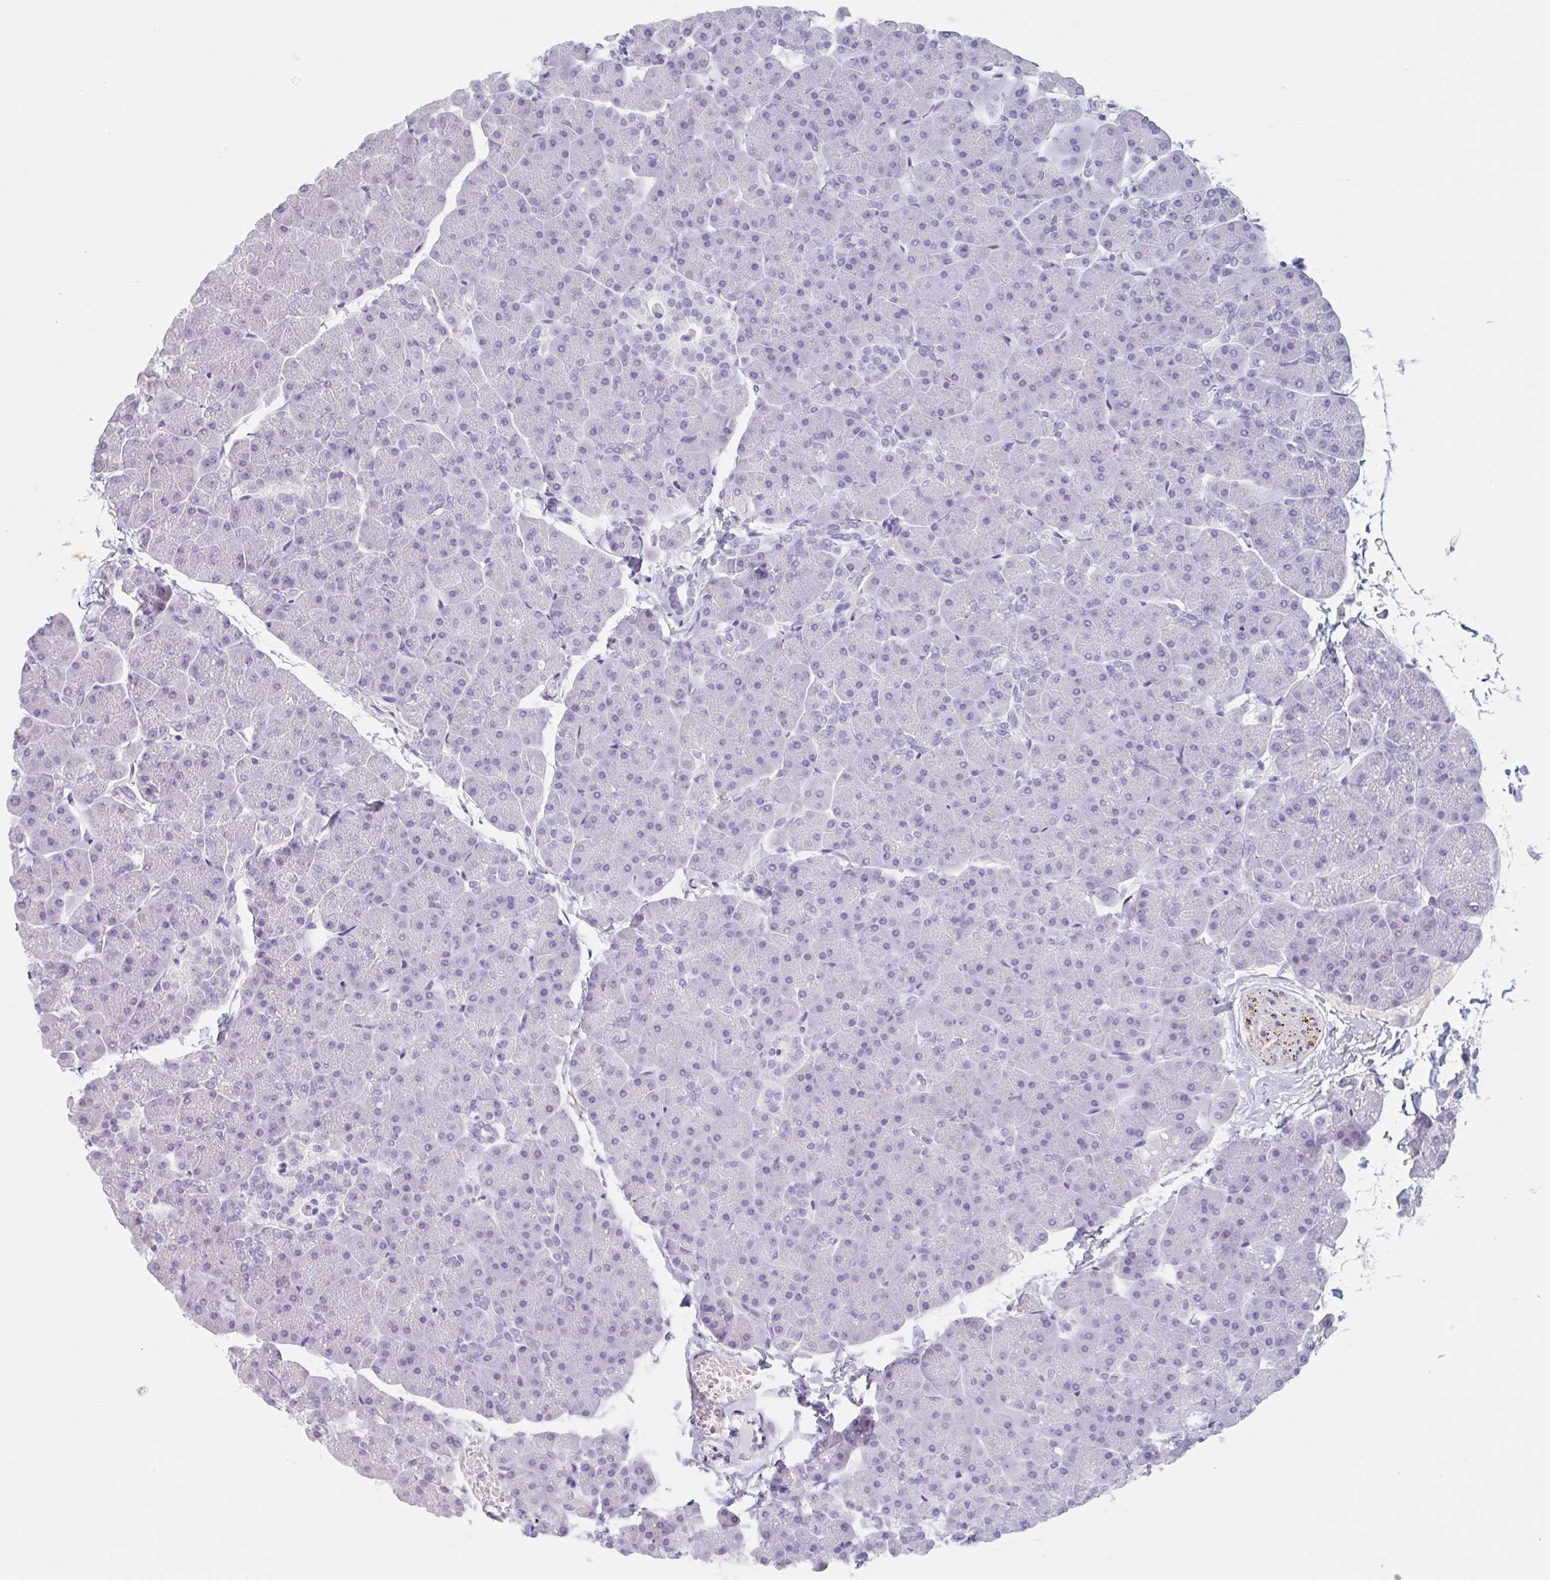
{"staining": {"intensity": "negative", "quantity": "none", "location": "none"}, "tissue": "pancreas", "cell_type": "Exocrine glandular cells", "image_type": "normal", "snomed": [{"axis": "morphology", "description": "Normal tissue, NOS"}, {"axis": "topography", "description": "Pancreas"}], "caption": "DAB (3,3'-diaminobenzidine) immunohistochemical staining of normal human pancreas displays no significant positivity in exocrine glandular cells.", "gene": "EMC4", "patient": {"sex": "male", "age": 35}}